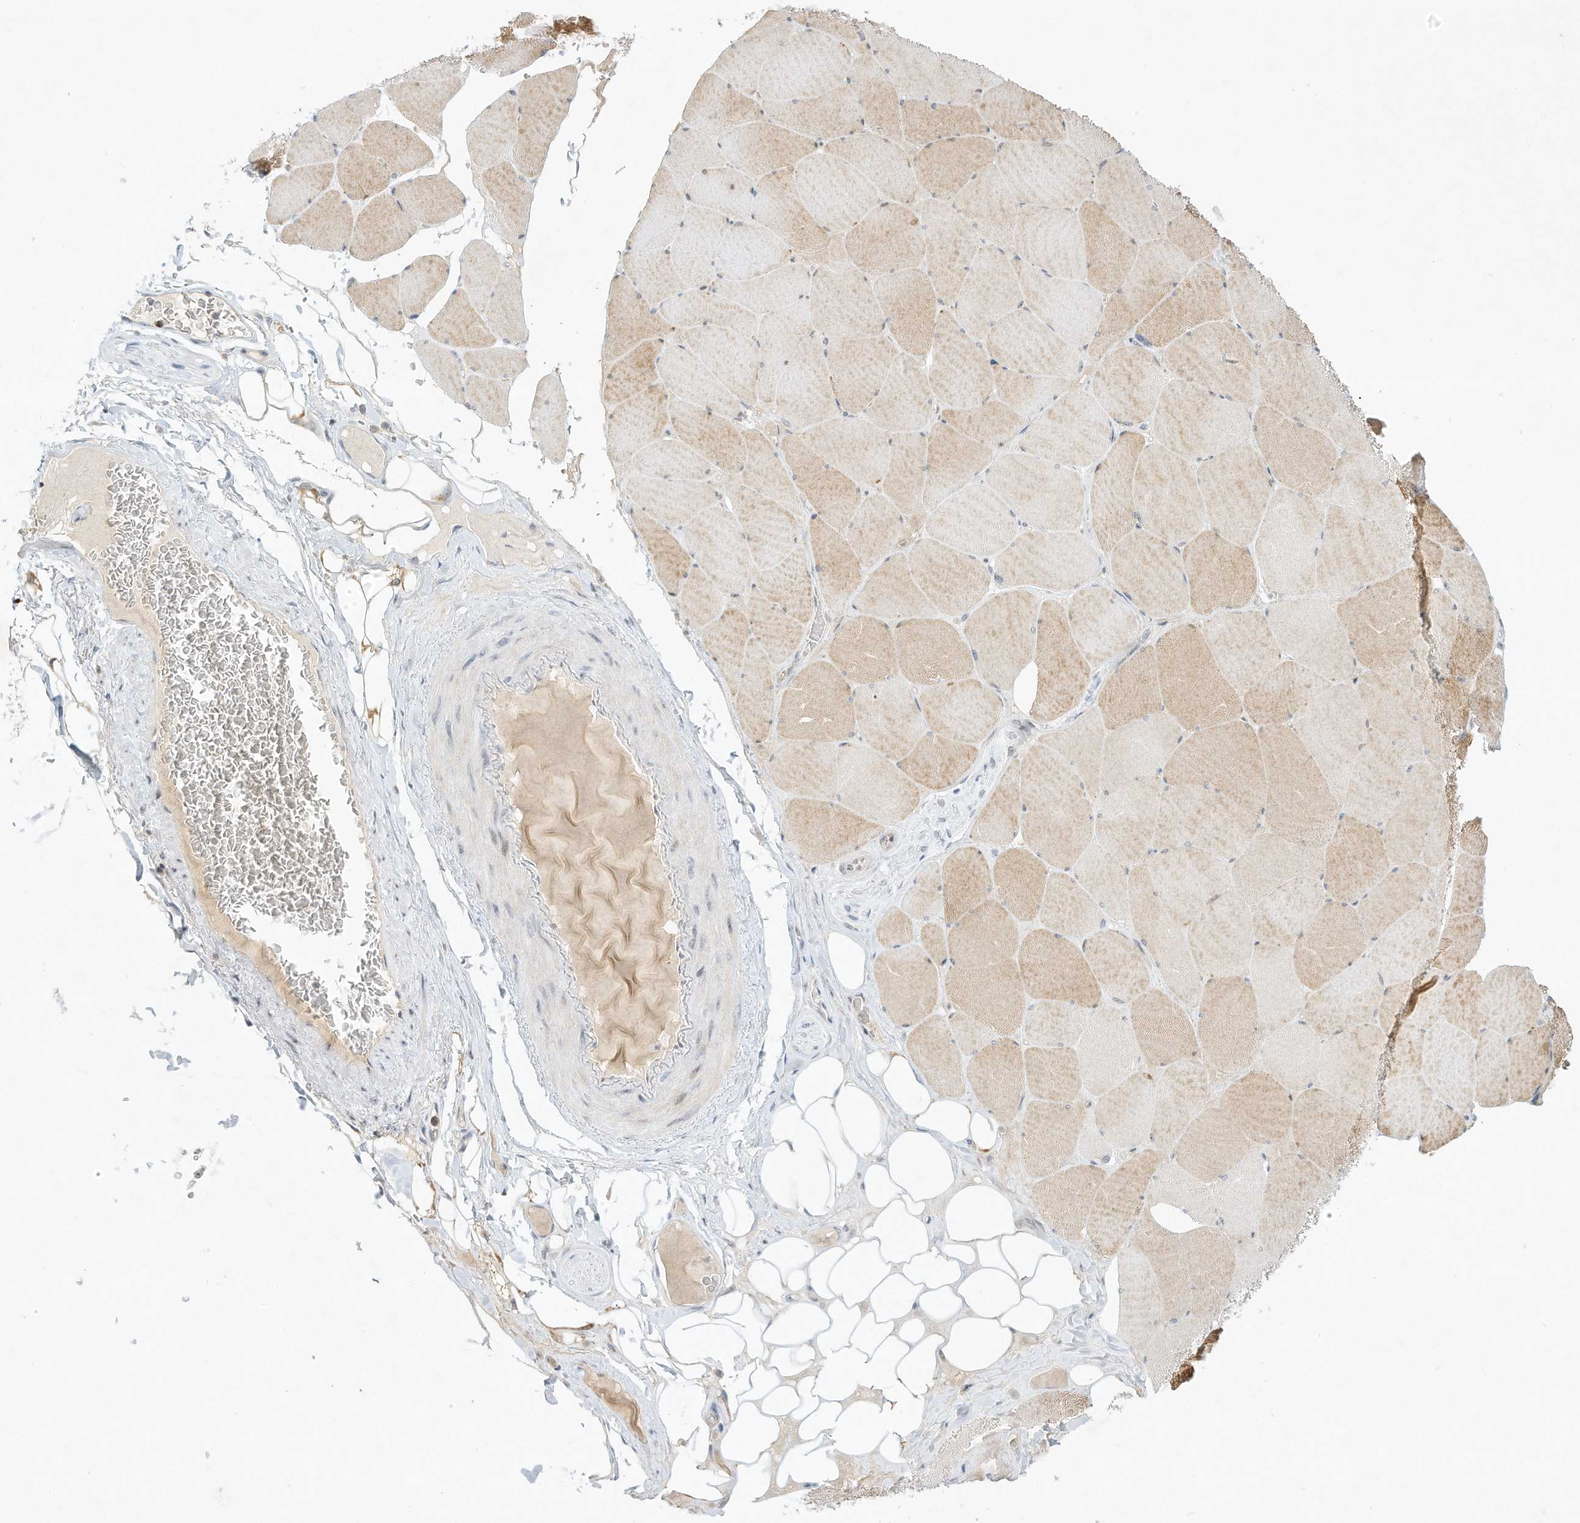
{"staining": {"intensity": "strong", "quantity": "<25%", "location": "cytoplasmic/membranous"}, "tissue": "skeletal muscle", "cell_type": "Myocytes", "image_type": "normal", "snomed": [{"axis": "morphology", "description": "Normal tissue, NOS"}, {"axis": "topography", "description": "Skeletal muscle"}, {"axis": "topography", "description": "Head-Neck"}], "caption": "Immunohistochemistry photomicrograph of benign skeletal muscle stained for a protein (brown), which displays medium levels of strong cytoplasmic/membranous expression in approximately <25% of myocytes.", "gene": "PAK6", "patient": {"sex": "male", "age": 66}}